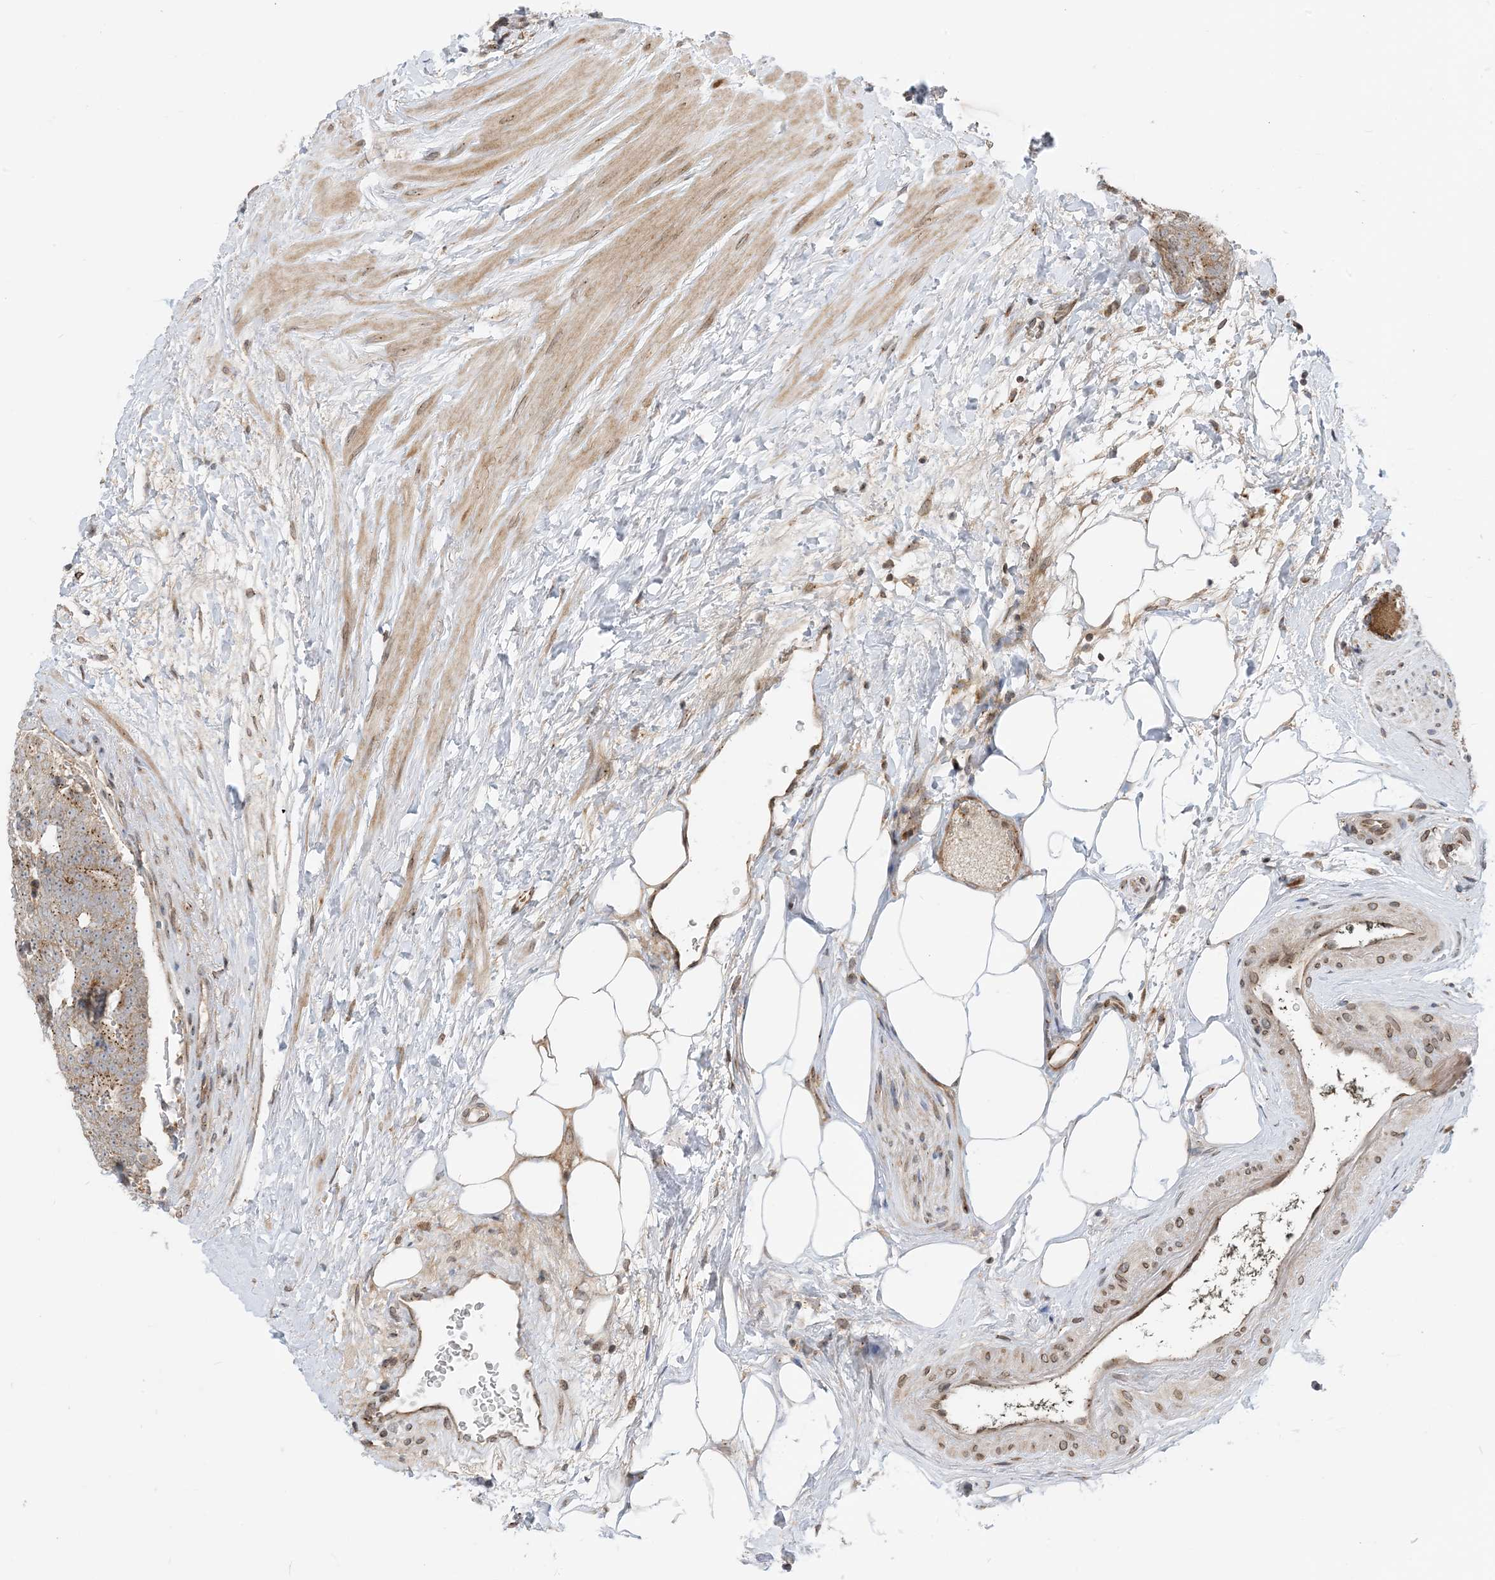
{"staining": {"intensity": "weak", "quantity": ">75%", "location": "cytoplasmic/membranous"}, "tissue": "prostate cancer", "cell_type": "Tumor cells", "image_type": "cancer", "snomed": [{"axis": "morphology", "description": "Adenocarcinoma, High grade"}, {"axis": "topography", "description": "Prostate"}], "caption": "Prostate cancer (high-grade adenocarcinoma) stained for a protein displays weak cytoplasmic/membranous positivity in tumor cells.", "gene": "CASP4", "patient": {"sex": "male", "age": 56}}